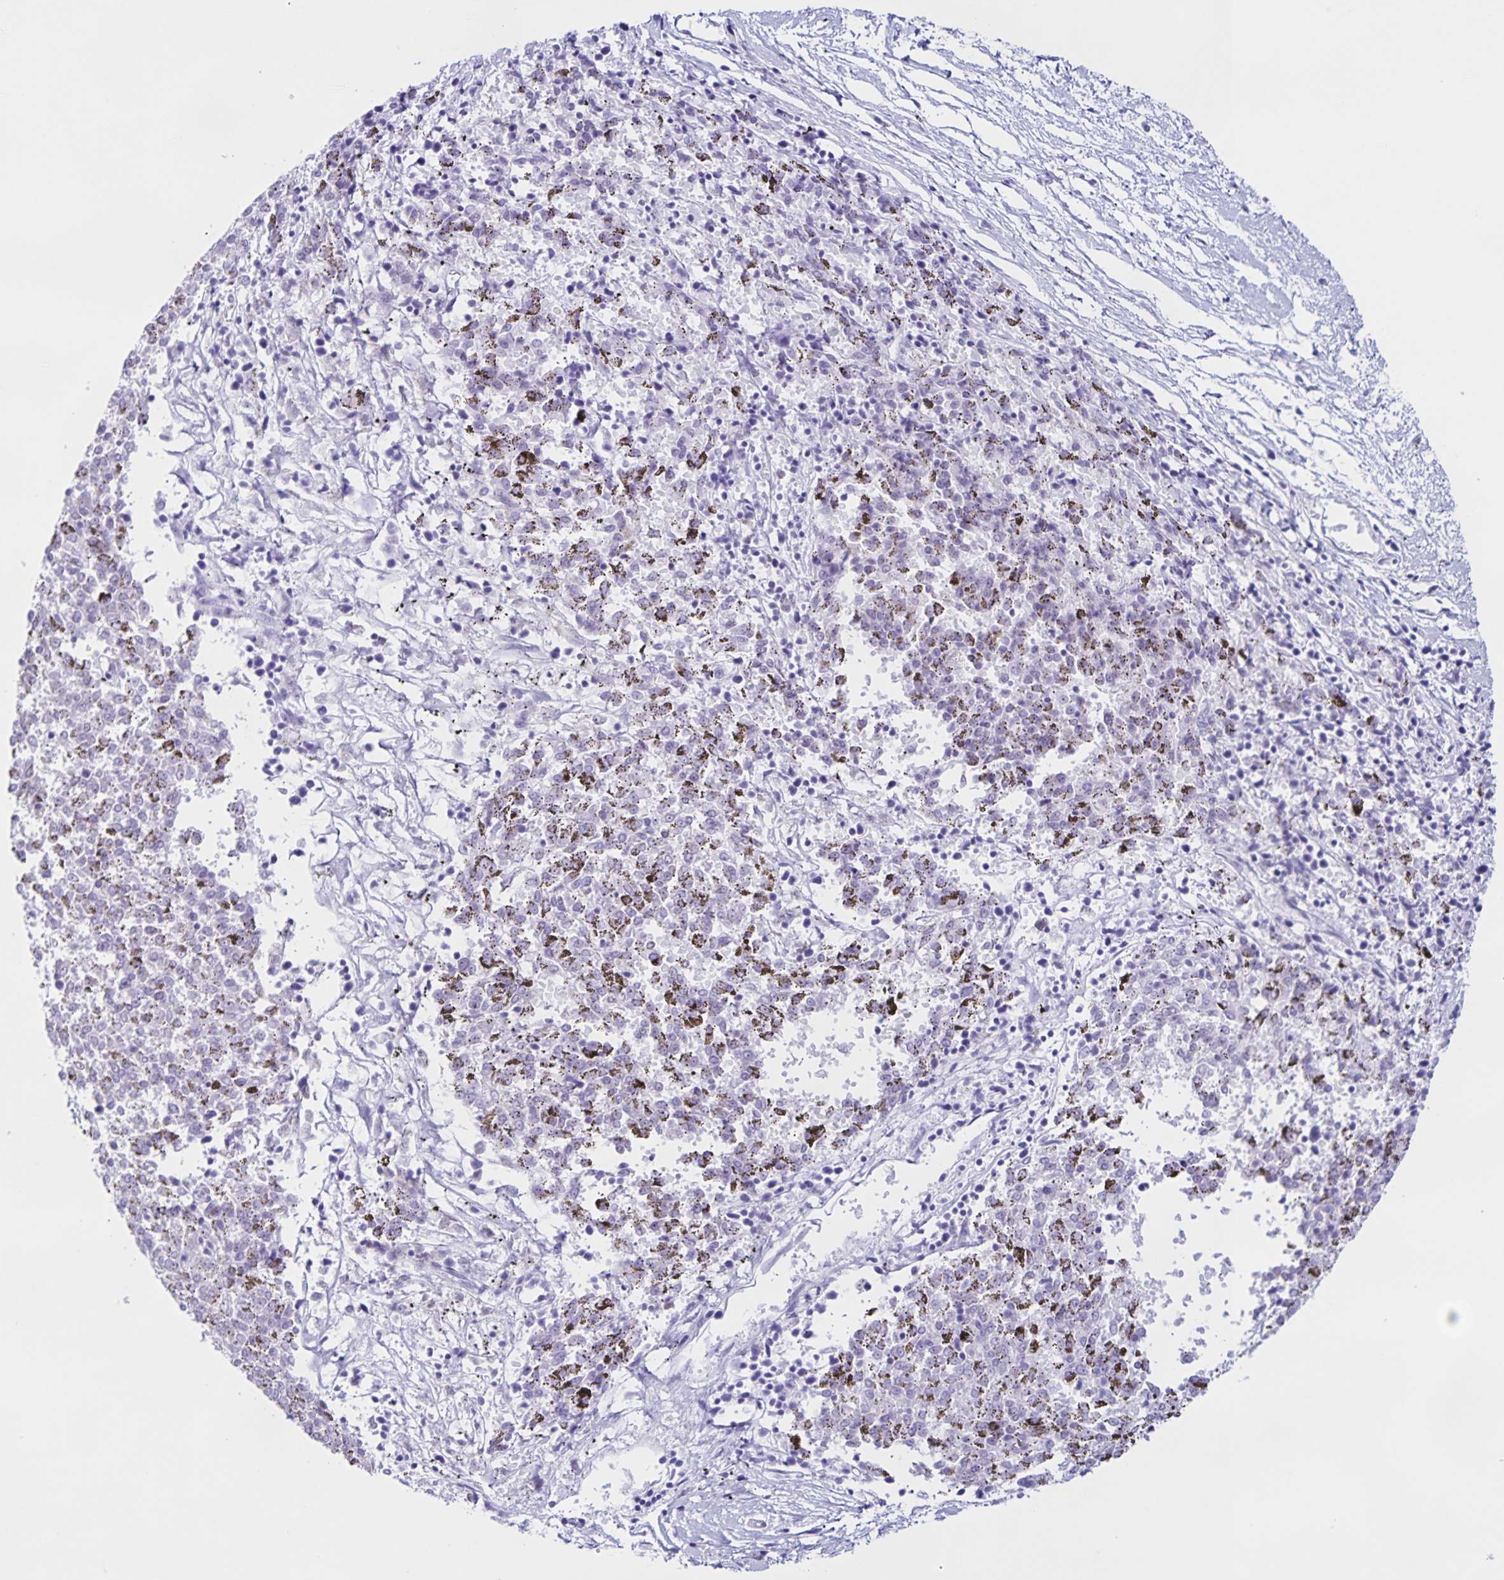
{"staining": {"intensity": "negative", "quantity": "none", "location": "none"}, "tissue": "melanoma", "cell_type": "Tumor cells", "image_type": "cancer", "snomed": [{"axis": "morphology", "description": "Malignant melanoma, NOS"}, {"axis": "topography", "description": "Skin"}], "caption": "The image exhibits no significant positivity in tumor cells of melanoma. Nuclei are stained in blue.", "gene": "FAM170A", "patient": {"sex": "female", "age": 72}}